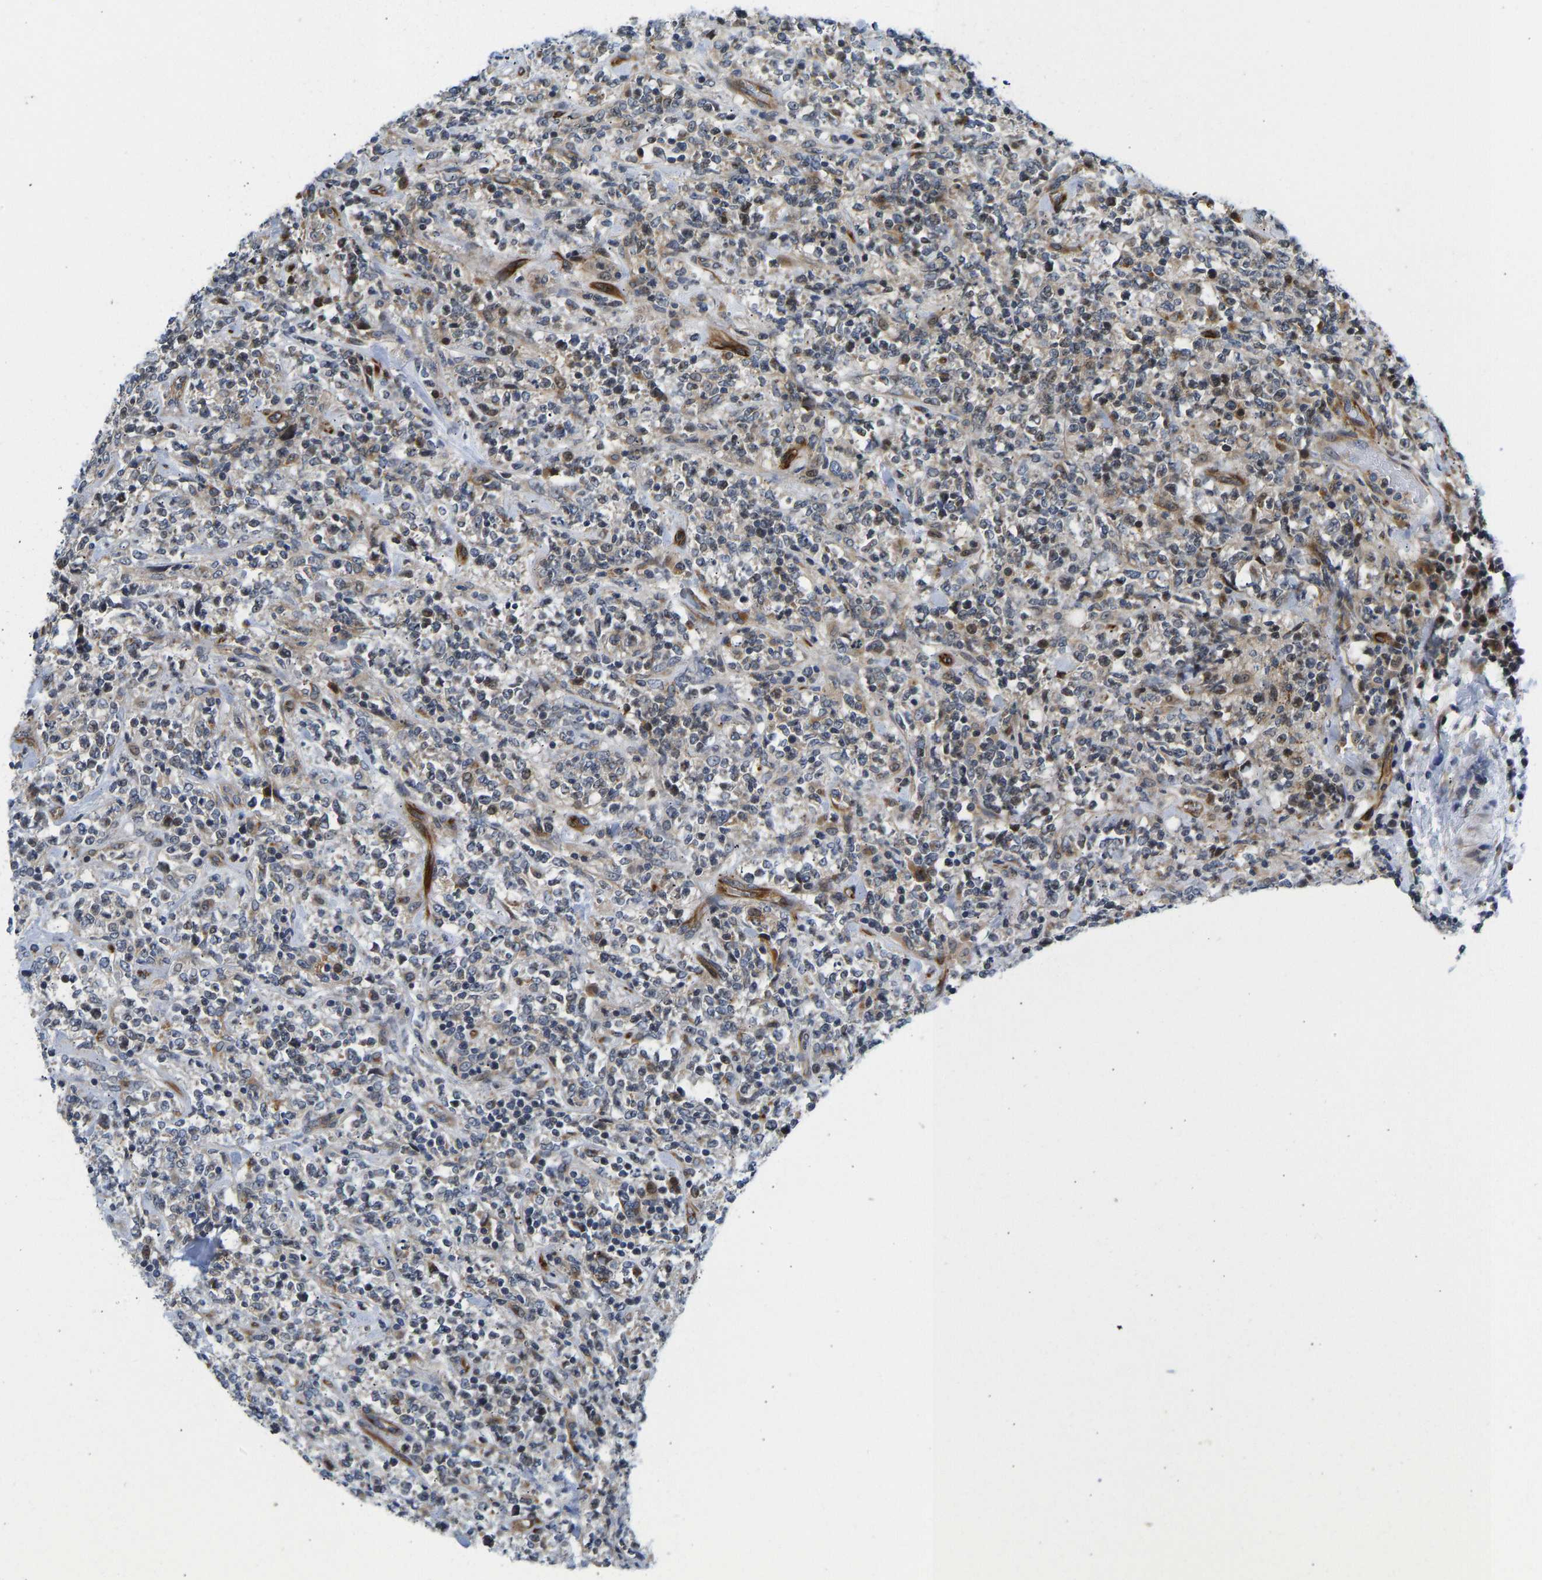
{"staining": {"intensity": "weak", "quantity": "<25%", "location": "cytoplasmic/membranous"}, "tissue": "lymphoma", "cell_type": "Tumor cells", "image_type": "cancer", "snomed": [{"axis": "morphology", "description": "Malignant lymphoma, non-Hodgkin's type, High grade"}, {"axis": "topography", "description": "Soft tissue"}], "caption": "The immunohistochemistry image has no significant positivity in tumor cells of lymphoma tissue.", "gene": "RESF1", "patient": {"sex": "male", "age": 18}}